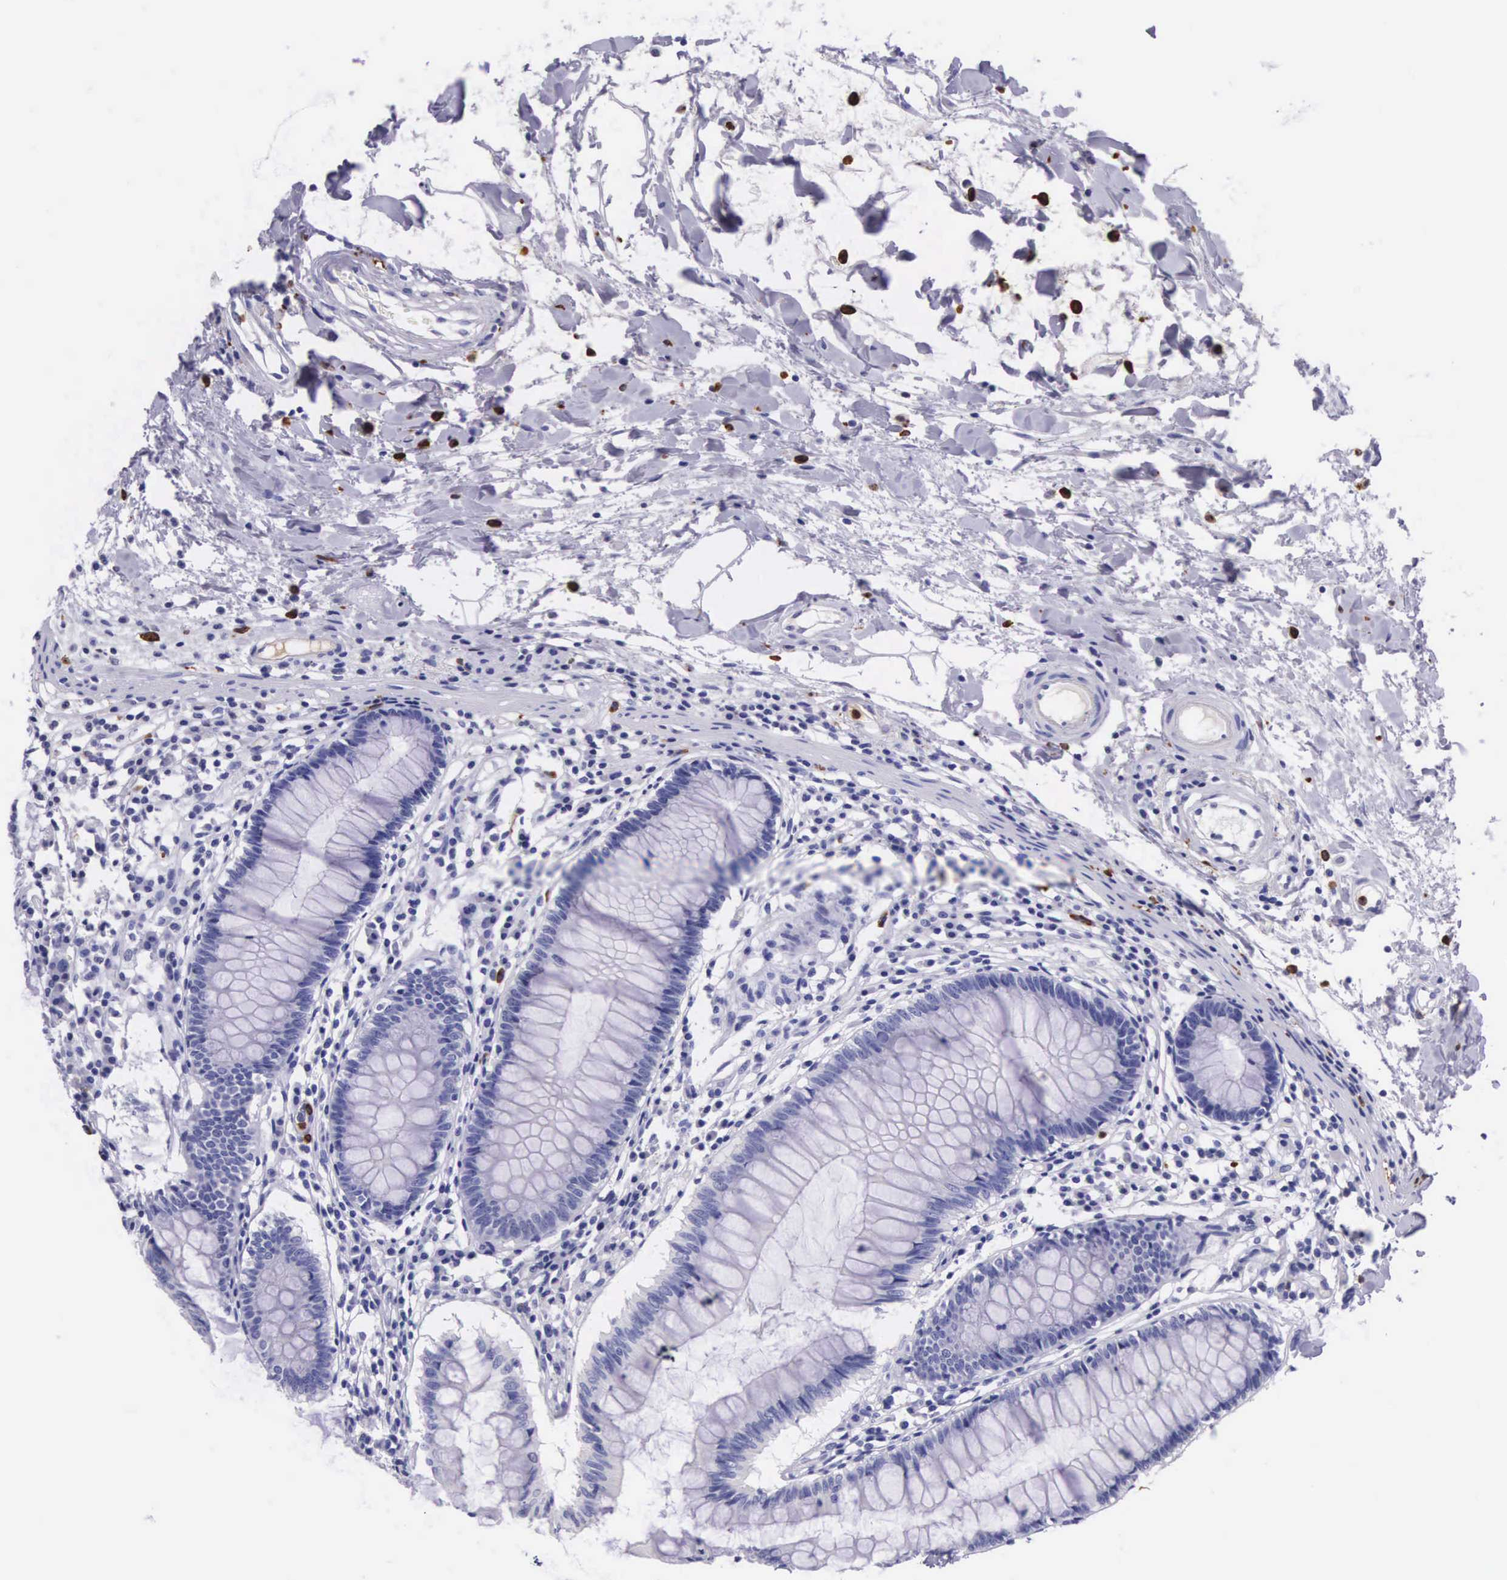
{"staining": {"intensity": "negative", "quantity": "none", "location": "none"}, "tissue": "colon", "cell_type": "Endothelial cells", "image_type": "normal", "snomed": [{"axis": "morphology", "description": "Normal tissue, NOS"}, {"axis": "topography", "description": "Colon"}], "caption": "Immunohistochemistry (IHC) histopathology image of benign colon: colon stained with DAB (3,3'-diaminobenzidine) demonstrates no significant protein staining in endothelial cells.", "gene": "FCN1", "patient": {"sex": "female", "age": 55}}